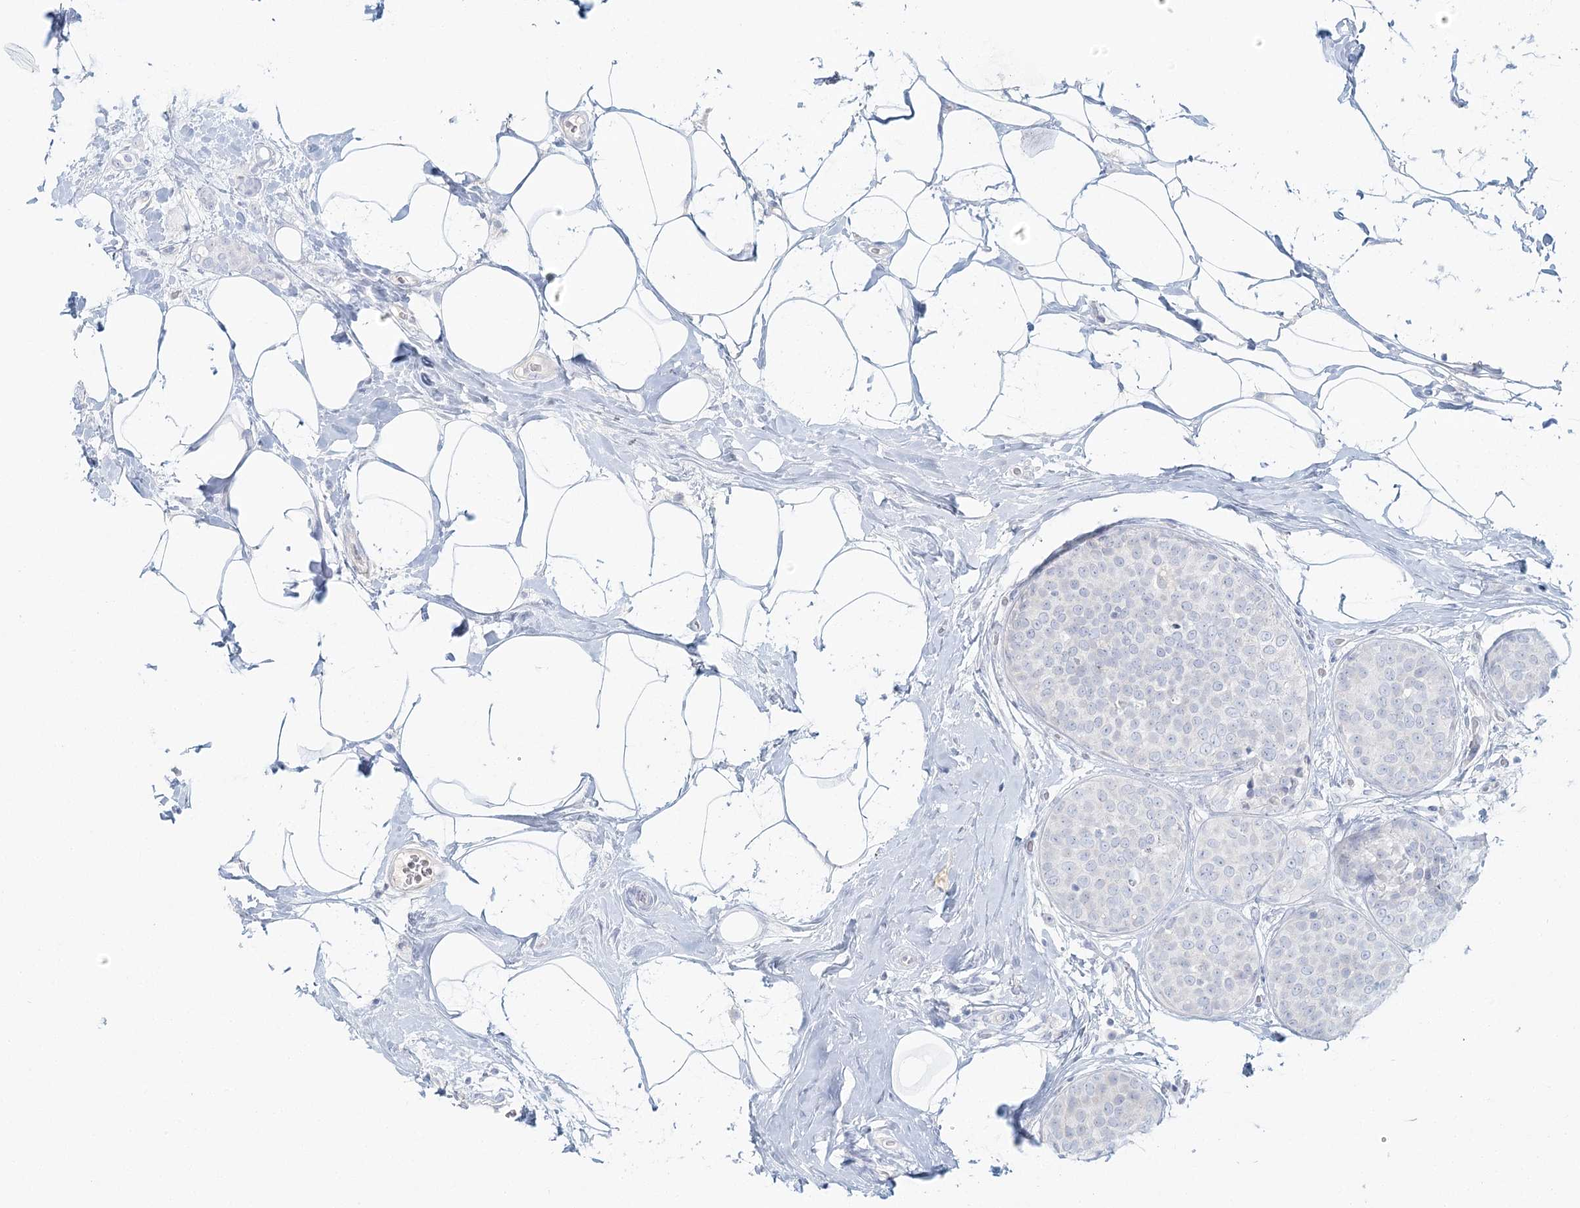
{"staining": {"intensity": "negative", "quantity": "none", "location": "none"}, "tissue": "breast cancer", "cell_type": "Tumor cells", "image_type": "cancer", "snomed": [{"axis": "morphology", "description": "Lobular carcinoma, in situ"}, {"axis": "morphology", "description": "Lobular carcinoma"}, {"axis": "topography", "description": "Breast"}], "caption": "This is an immunohistochemistry image of breast cancer. There is no expression in tumor cells.", "gene": "DMGDH", "patient": {"sex": "female", "age": 41}}